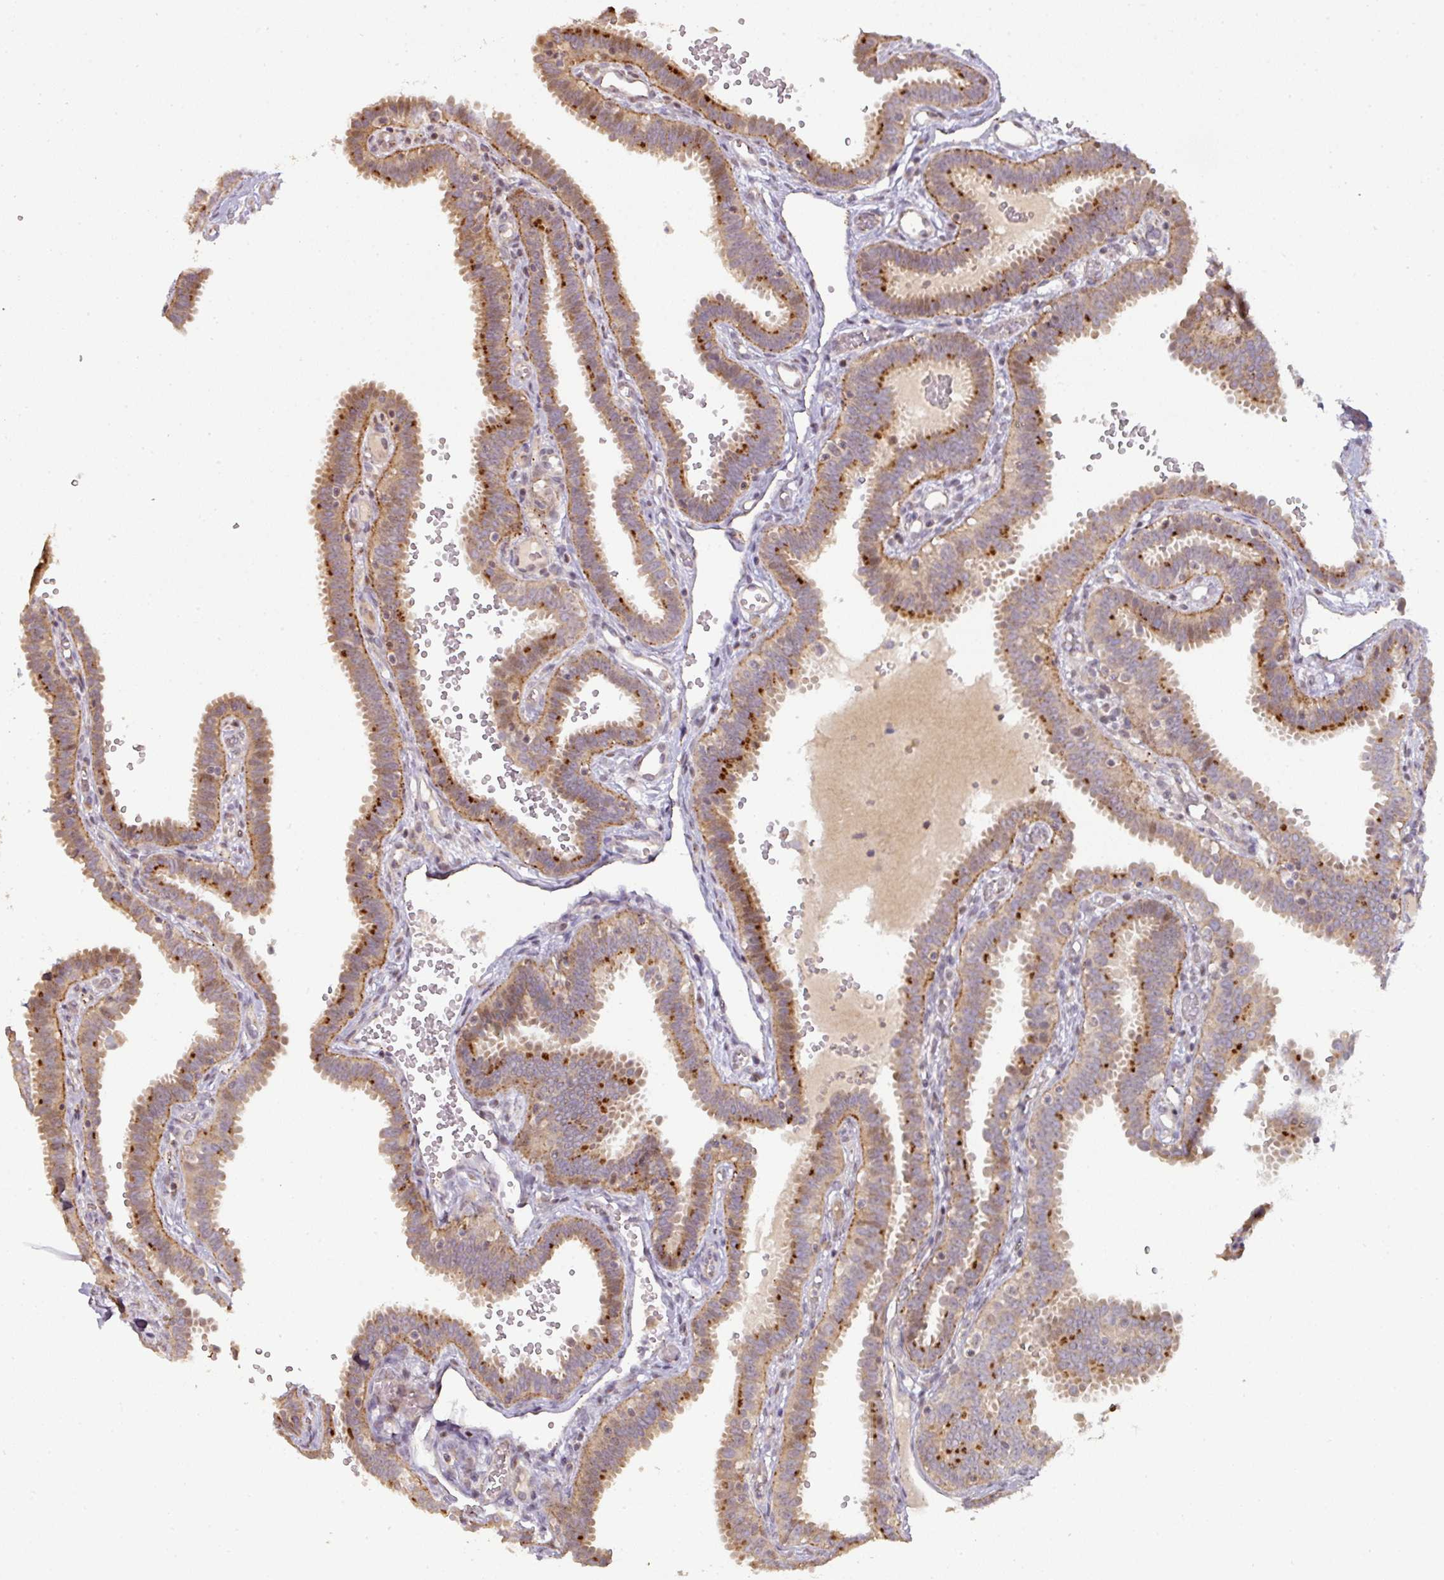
{"staining": {"intensity": "moderate", "quantity": "25%-75%", "location": "cytoplasmic/membranous"}, "tissue": "fallopian tube", "cell_type": "Glandular cells", "image_type": "normal", "snomed": [{"axis": "morphology", "description": "Normal tissue, NOS"}, {"axis": "topography", "description": "Fallopian tube"}], "caption": "Fallopian tube stained with a protein marker demonstrates moderate staining in glandular cells.", "gene": "CXCR5", "patient": {"sex": "female", "age": 37}}